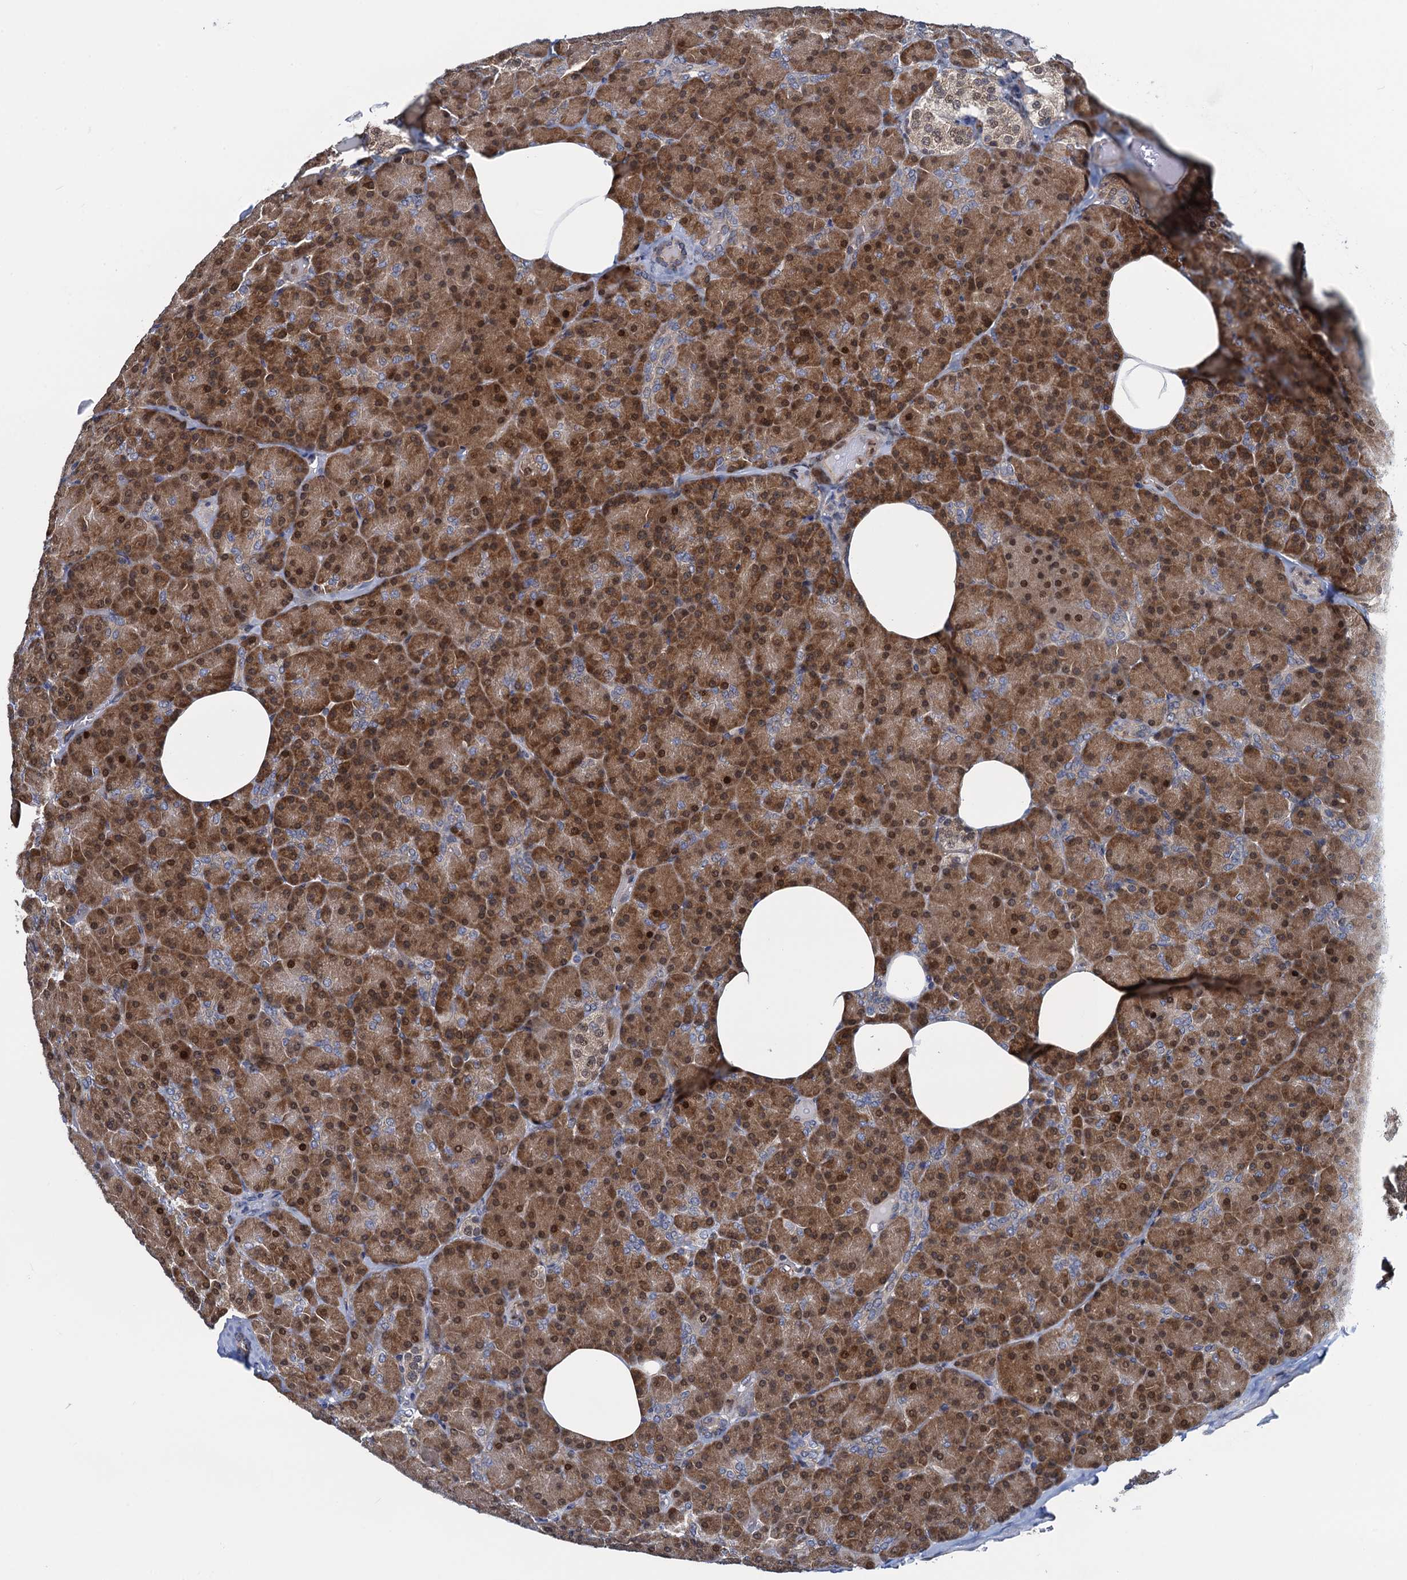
{"staining": {"intensity": "moderate", "quantity": ">75%", "location": "cytoplasmic/membranous,nuclear"}, "tissue": "pancreas", "cell_type": "Exocrine glandular cells", "image_type": "normal", "snomed": [{"axis": "morphology", "description": "Normal tissue, NOS"}, {"axis": "morphology", "description": "Carcinoid, malignant, NOS"}, {"axis": "topography", "description": "Pancreas"}], "caption": "This is a micrograph of immunohistochemistry (IHC) staining of normal pancreas, which shows moderate staining in the cytoplasmic/membranous,nuclear of exocrine glandular cells.", "gene": "RNF125", "patient": {"sex": "female", "age": 35}}